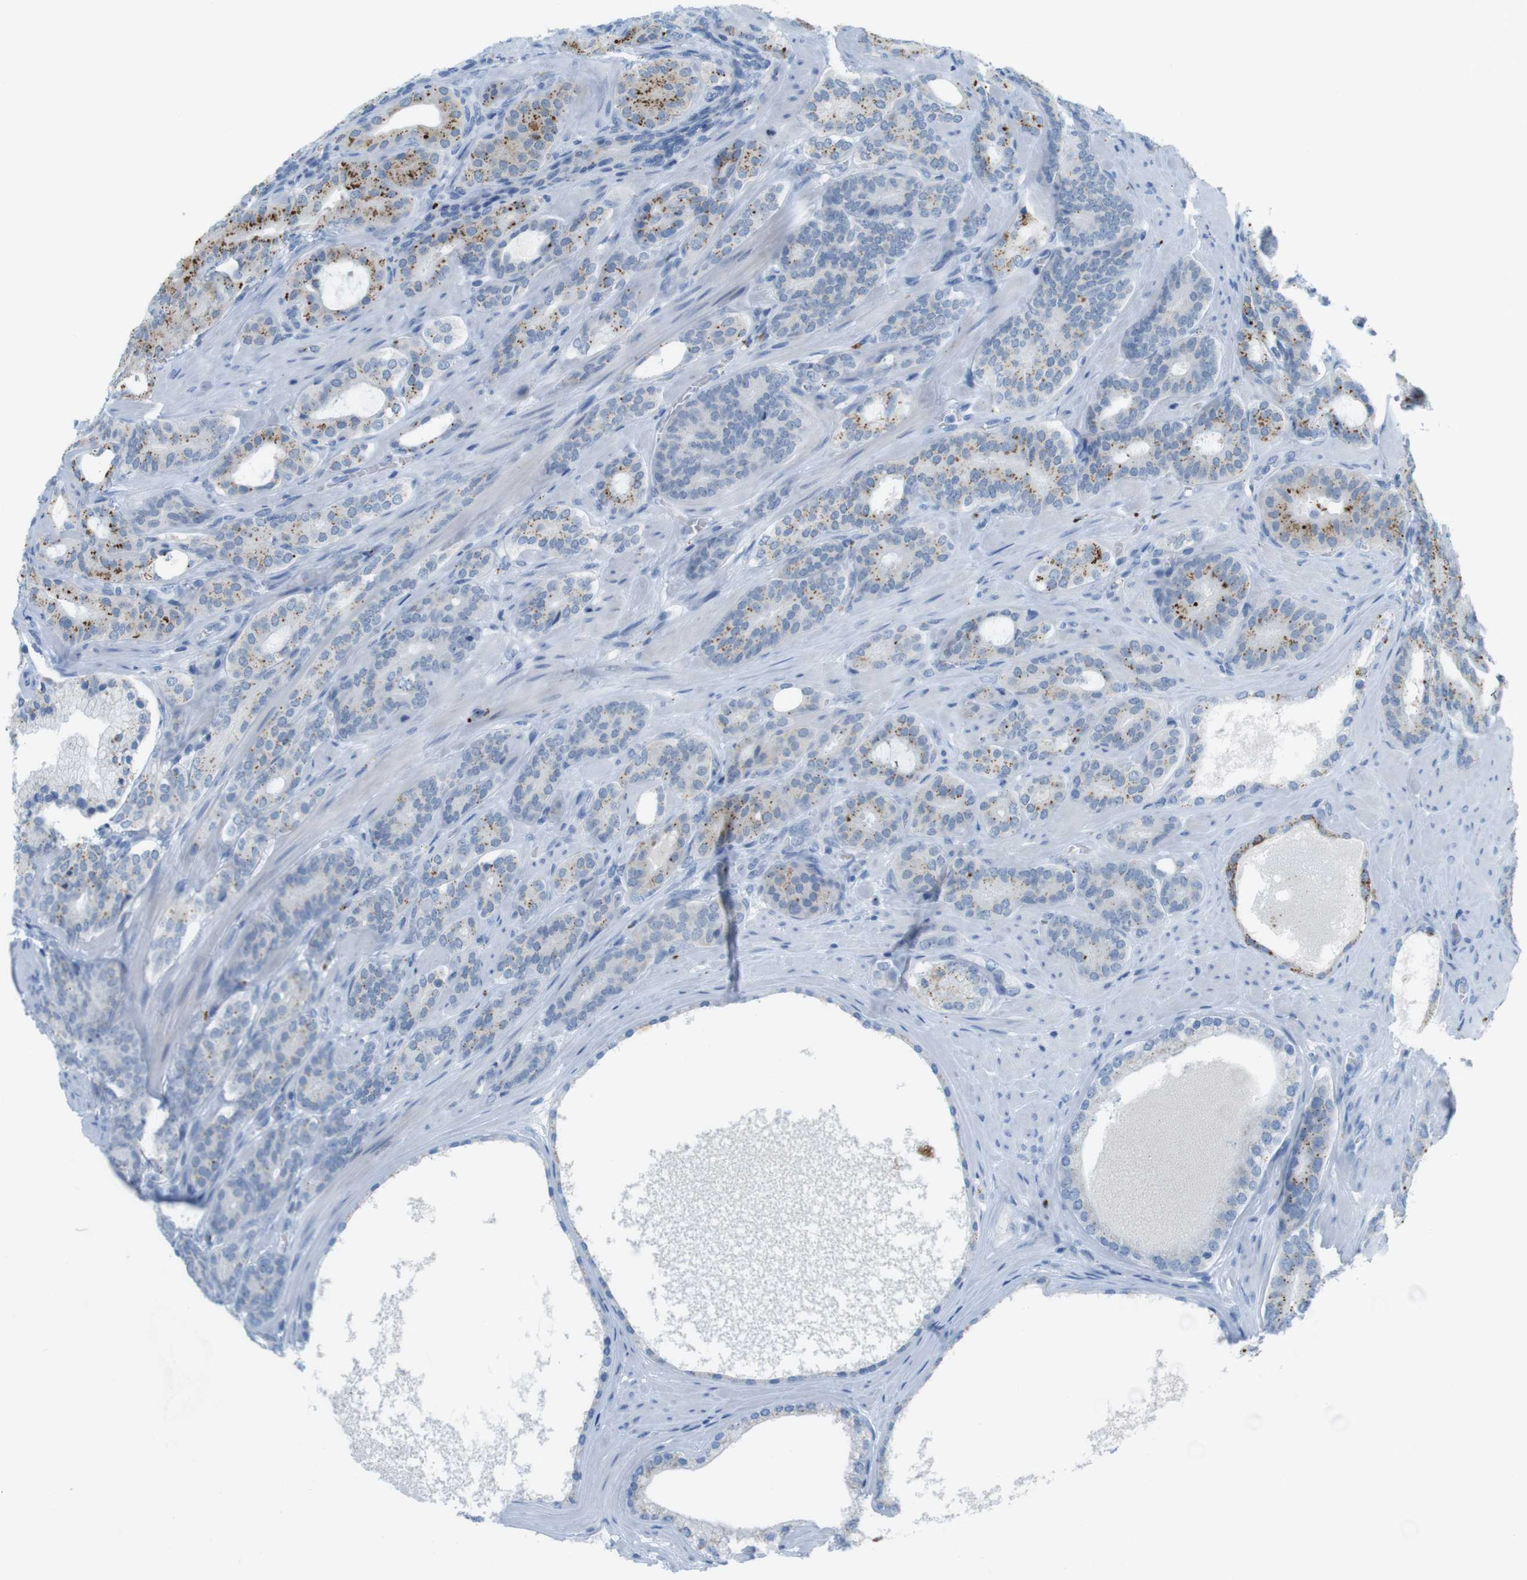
{"staining": {"intensity": "moderate", "quantity": "<25%", "location": "cytoplasmic/membranous"}, "tissue": "prostate cancer", "cell_type": "Tumor cells", "image_type": "cancer", "snomed": [{"axis": "morphology", "description": "Adenocarcinoma, Low grade"}, {"axis": "topography", "description": "Prostate"}], "caption": "Immunohistochemistry (IHC) of adenocarcinoma (low-grade) (prostate) reveals low levels of moderate cytoplasmic/membranous positivity in about <25% of tumor cells.", "gene": "YIPF1", "patient": {"sex": "male", "age": 63}}